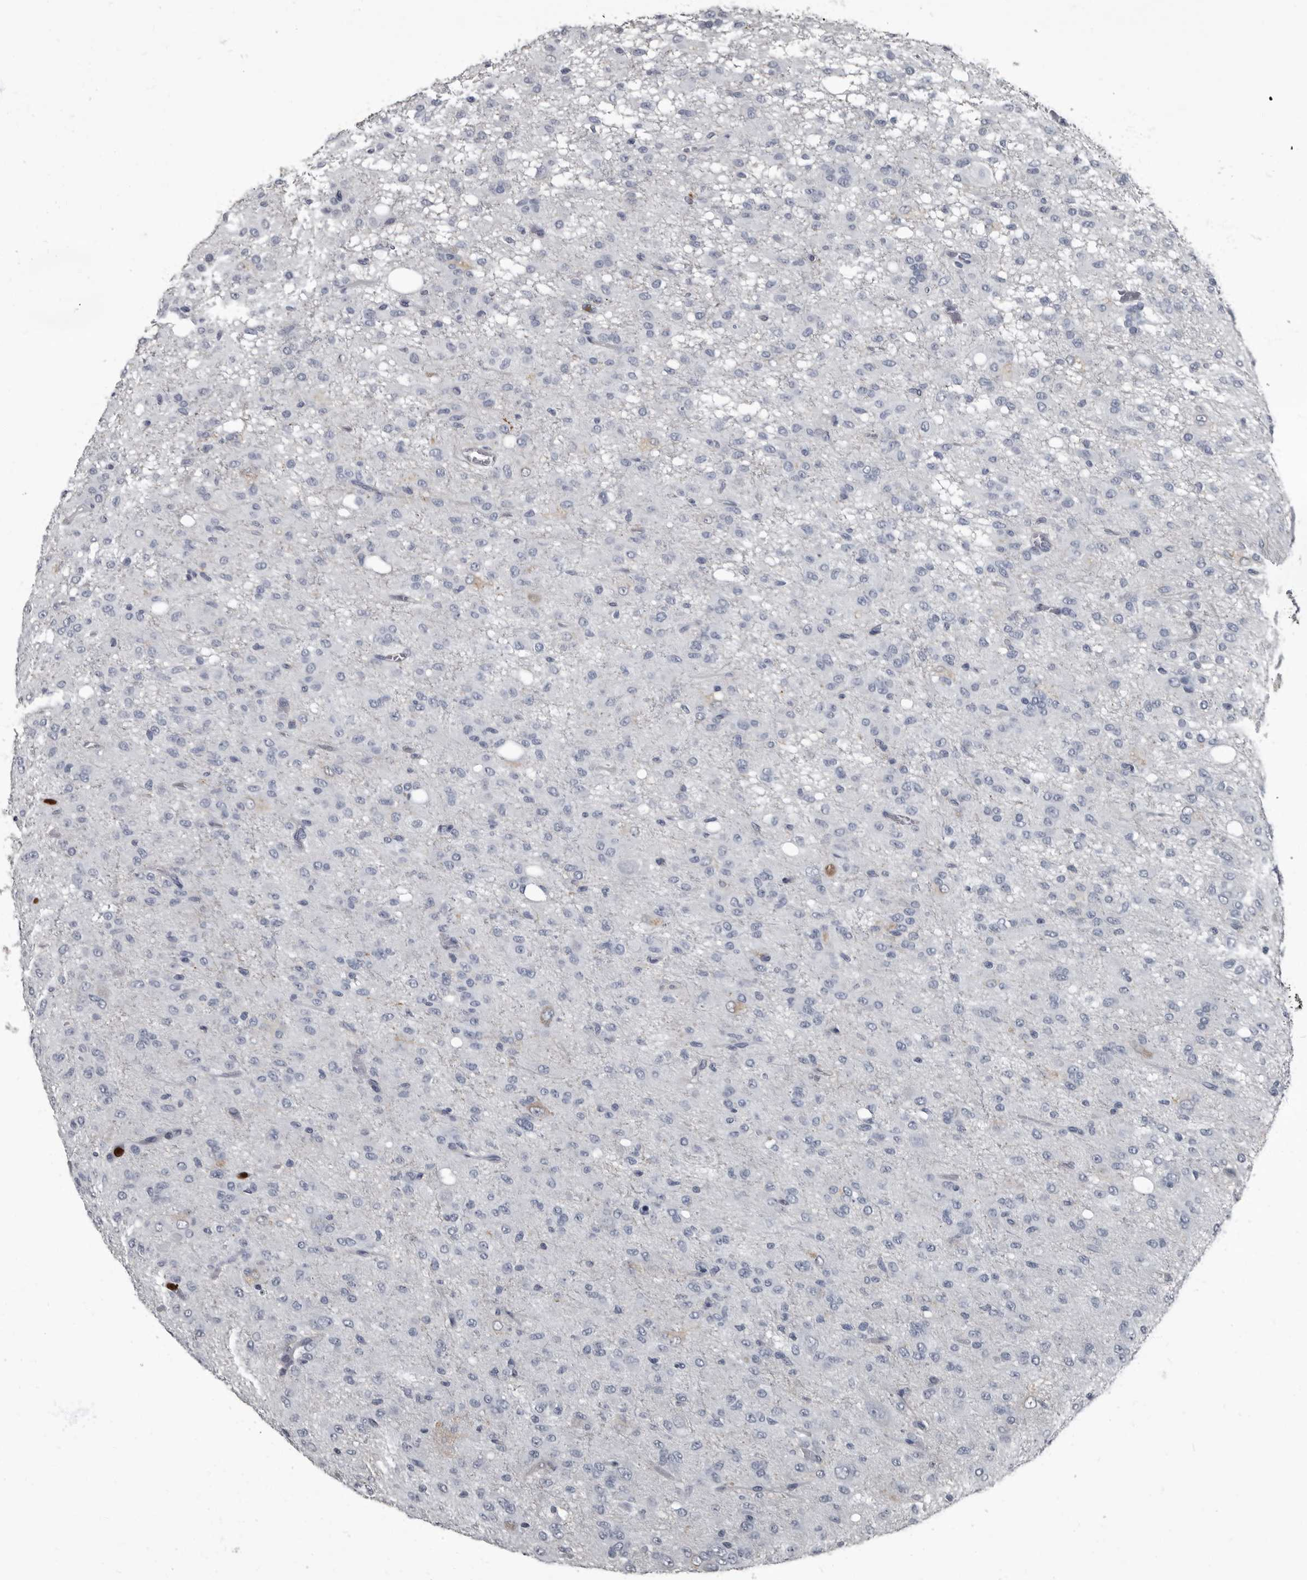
{"staining": {"intensity": "negative", "quantity": "none", "location": "none"}, "tissue": "glioma", "cell_type": "Tumor cells", "image_type": "cancer", "snomed": [{"axis": "morphology", "description": "Glioma, malignant, High grade"}, {"axis": "topography", "description": "Brain"}], "caption": "Micrograph shows no protein positivity in tumor cells of glioma tissue.", "gene": "TPD52L1", "patient": {"sex": "female", "age": 59}}